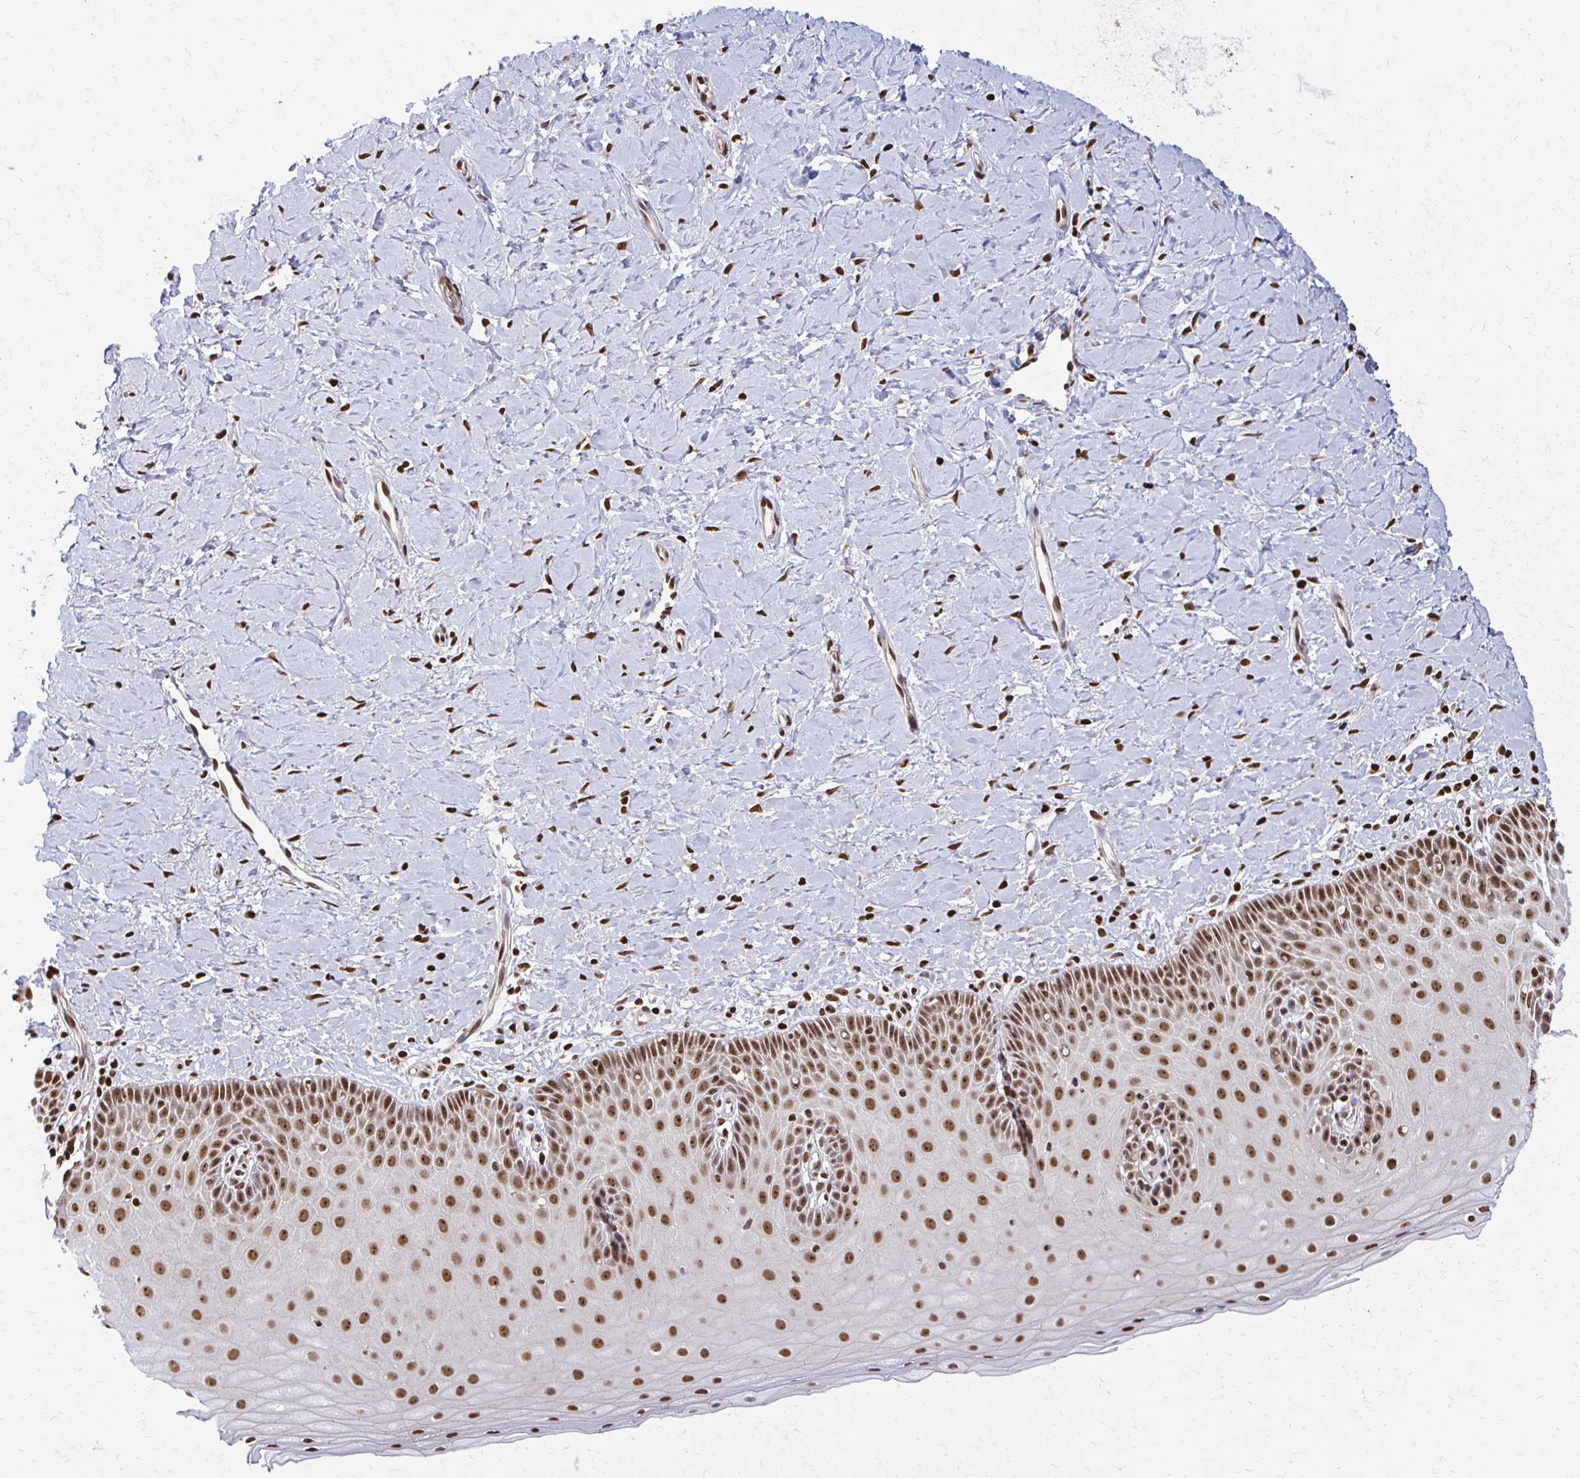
{"staining": {"intensity": "moderate", "quantity": ">75%", "location": "nuclear"}, "tissue": "cervix", "cell_type": "Squamous epithelial cells", "image_type": "normal", "snomed": [{"axis": "morphology", "description": "Normal tissue, NOS"}, {"axis": "topography", "description": "Cervix"}], "caption": "Immunohistochemical staining of unremarkable cervix shows moderate nuclear protein expression in approximately >75% of squamous epithelial cells. The staining is performed using DAB brown chromogen to label protein expression. The nuclei are counter-stained blue using hematoxylin.", "gene": "HOXA9", "patient": {"sex": "female", "age": 37}}